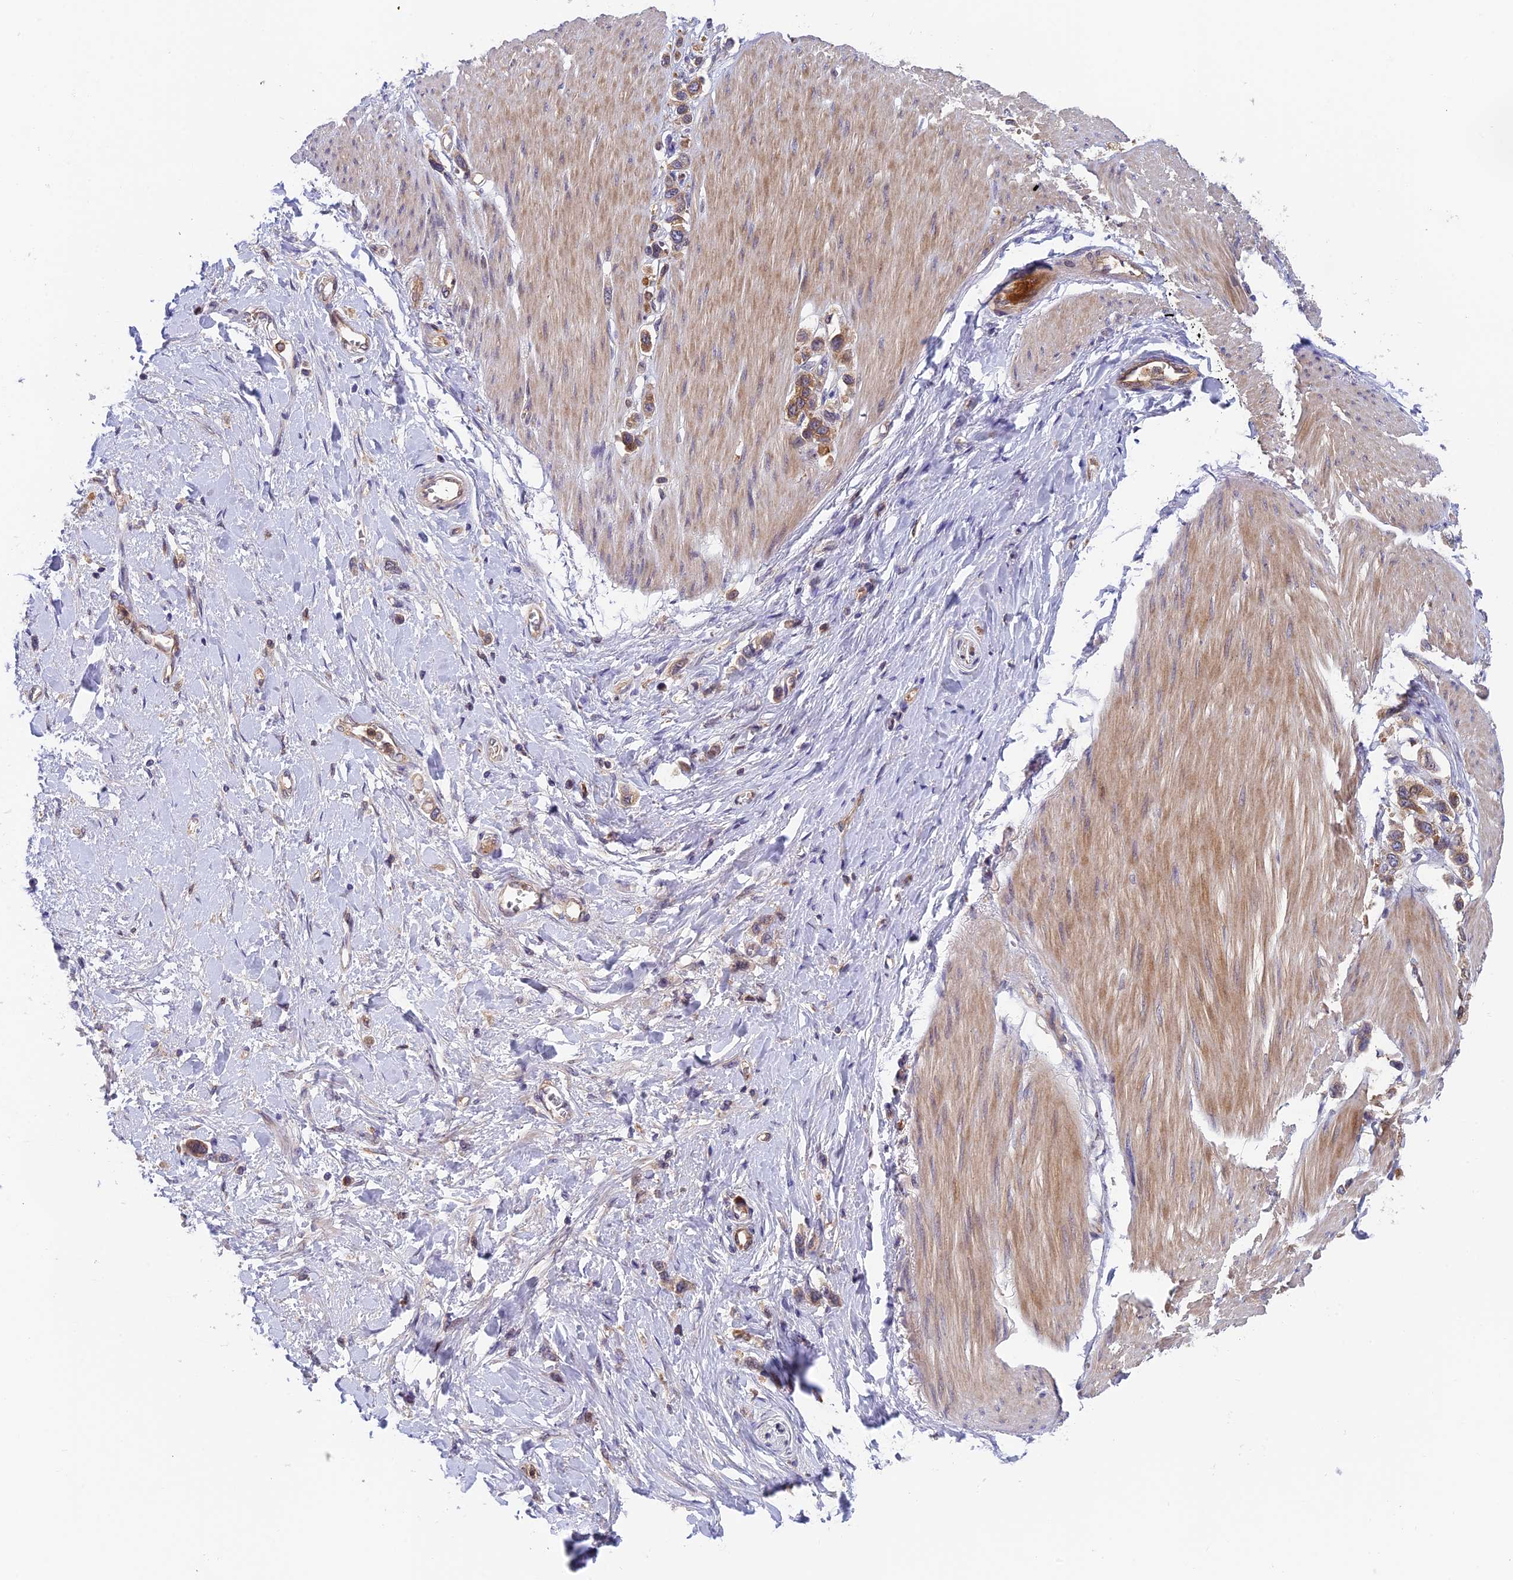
{"staining": {"intensity": "moderate", "quantity": "25%-75%", "location": "cytoplasmic/membranous"}, "tissue": "stomach cancer", "cell_type": "Tumor cells", "image_type": "cancer", "snomed": [{"axis": "morphology", "description": "Adenocarcinoma, NOS"}, {"axis": "topography", "description": "Stomach"}], "caption": "About 25%-75% of tumor cells in stomach cancer exhibit moderate cytoplasmic/membranous protein positivity as visualized by brown immunohistochemical staining.", "gene": "IPO5", "patient": {"sex": "female", "age": 65}}